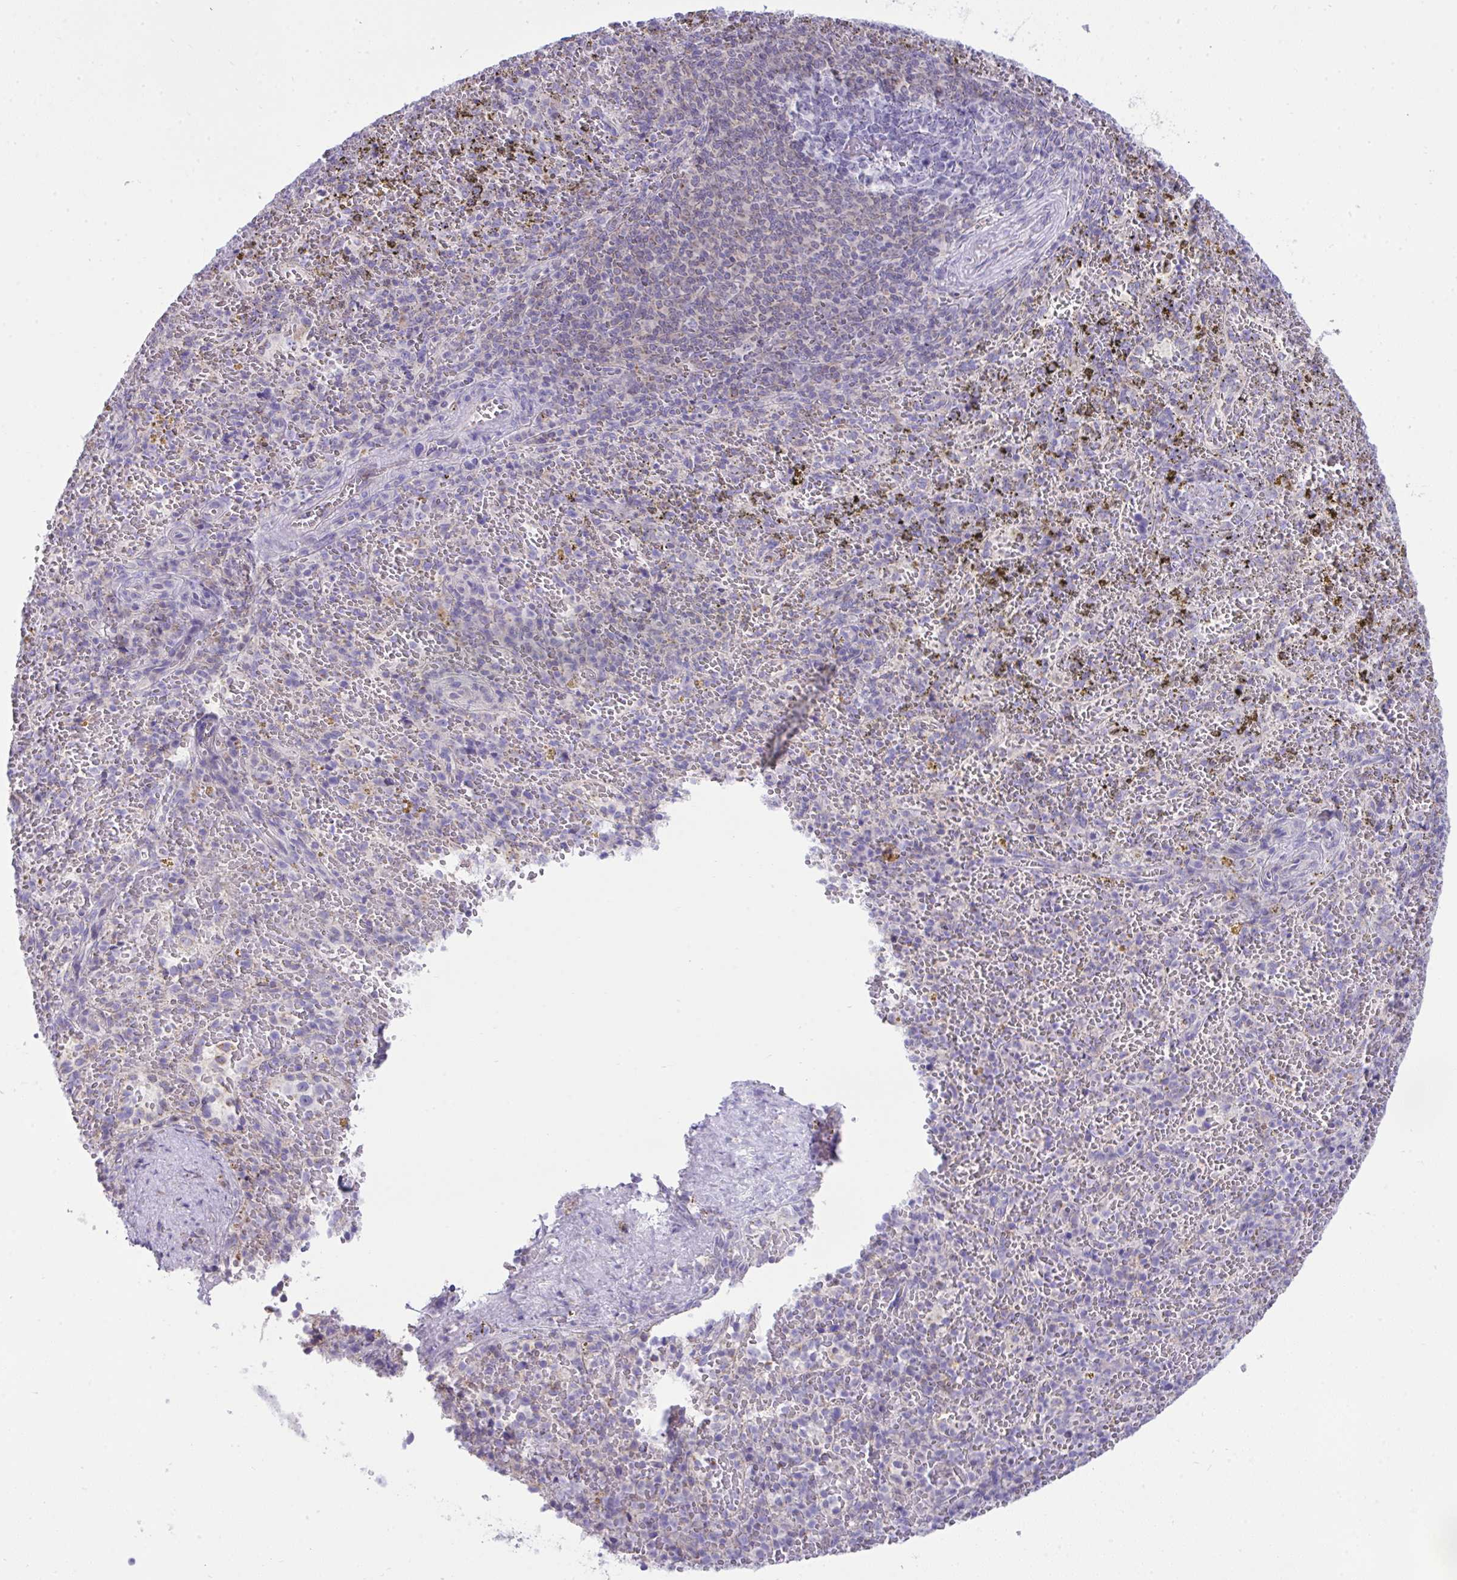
{"staining": {"intensity": "negative", "quantity": "none", "location": "none"}, "tissue": "spleen", "cell_type": "Cells in red pulp", "image_type": "normal", "snomed": [{"axis": "morphology", "description": "Normal tissue, NOS"}, {"axis": "topography", "description": "Spleen"}], "caption": "DAB (3,3'-diaminobenzidine) immunohistochemical staining of benign human spleen reveals no significant expression in cells in red pulp. Brightfield microscopy of immunohistochemistry (IHC) stained with DAB (brown) and hematoxylin (blue), captured at high magnification.", "gene": "PLA2G12B", "patient": {"sex": "female", "age": 50}}